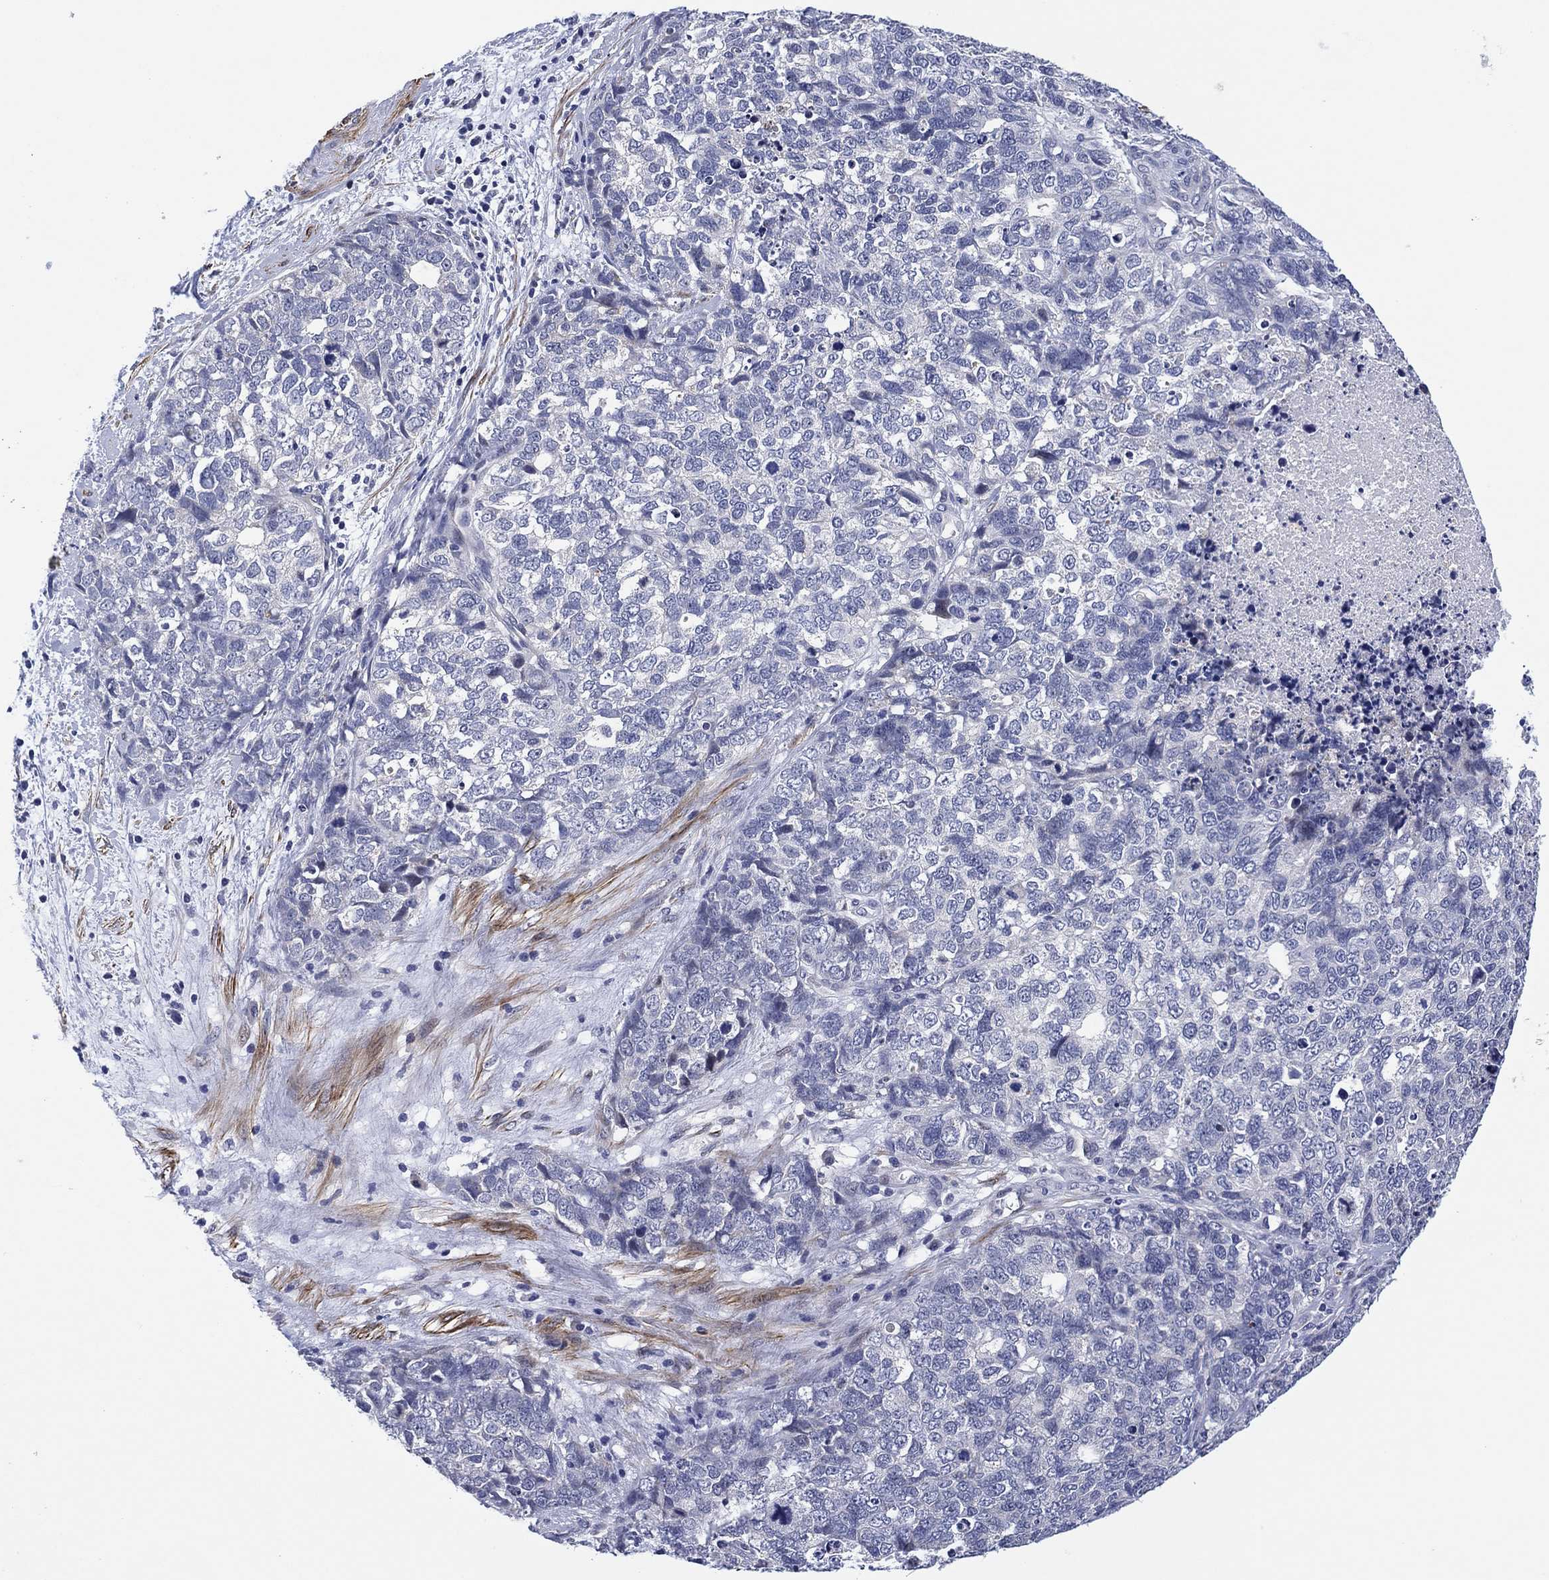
{"staining": {"intensity": "negative", "quantity": "none", "location": "none"}, "tissue": "cervical cancer", "cell_type": "Tumor cells", "image_type": "cancer", "snomed": [{"axis": "morphology", "description": "Squamous cell carcinoma, NOS"}, {"axis": "topography", "description": "Cervix"}], "caption": "Tumor cells show no significant protein expression in cervical cancer (squamous cell carcinoma).", "gene": "CLIP3", "patient": {"sex": "female", "age": 63}}